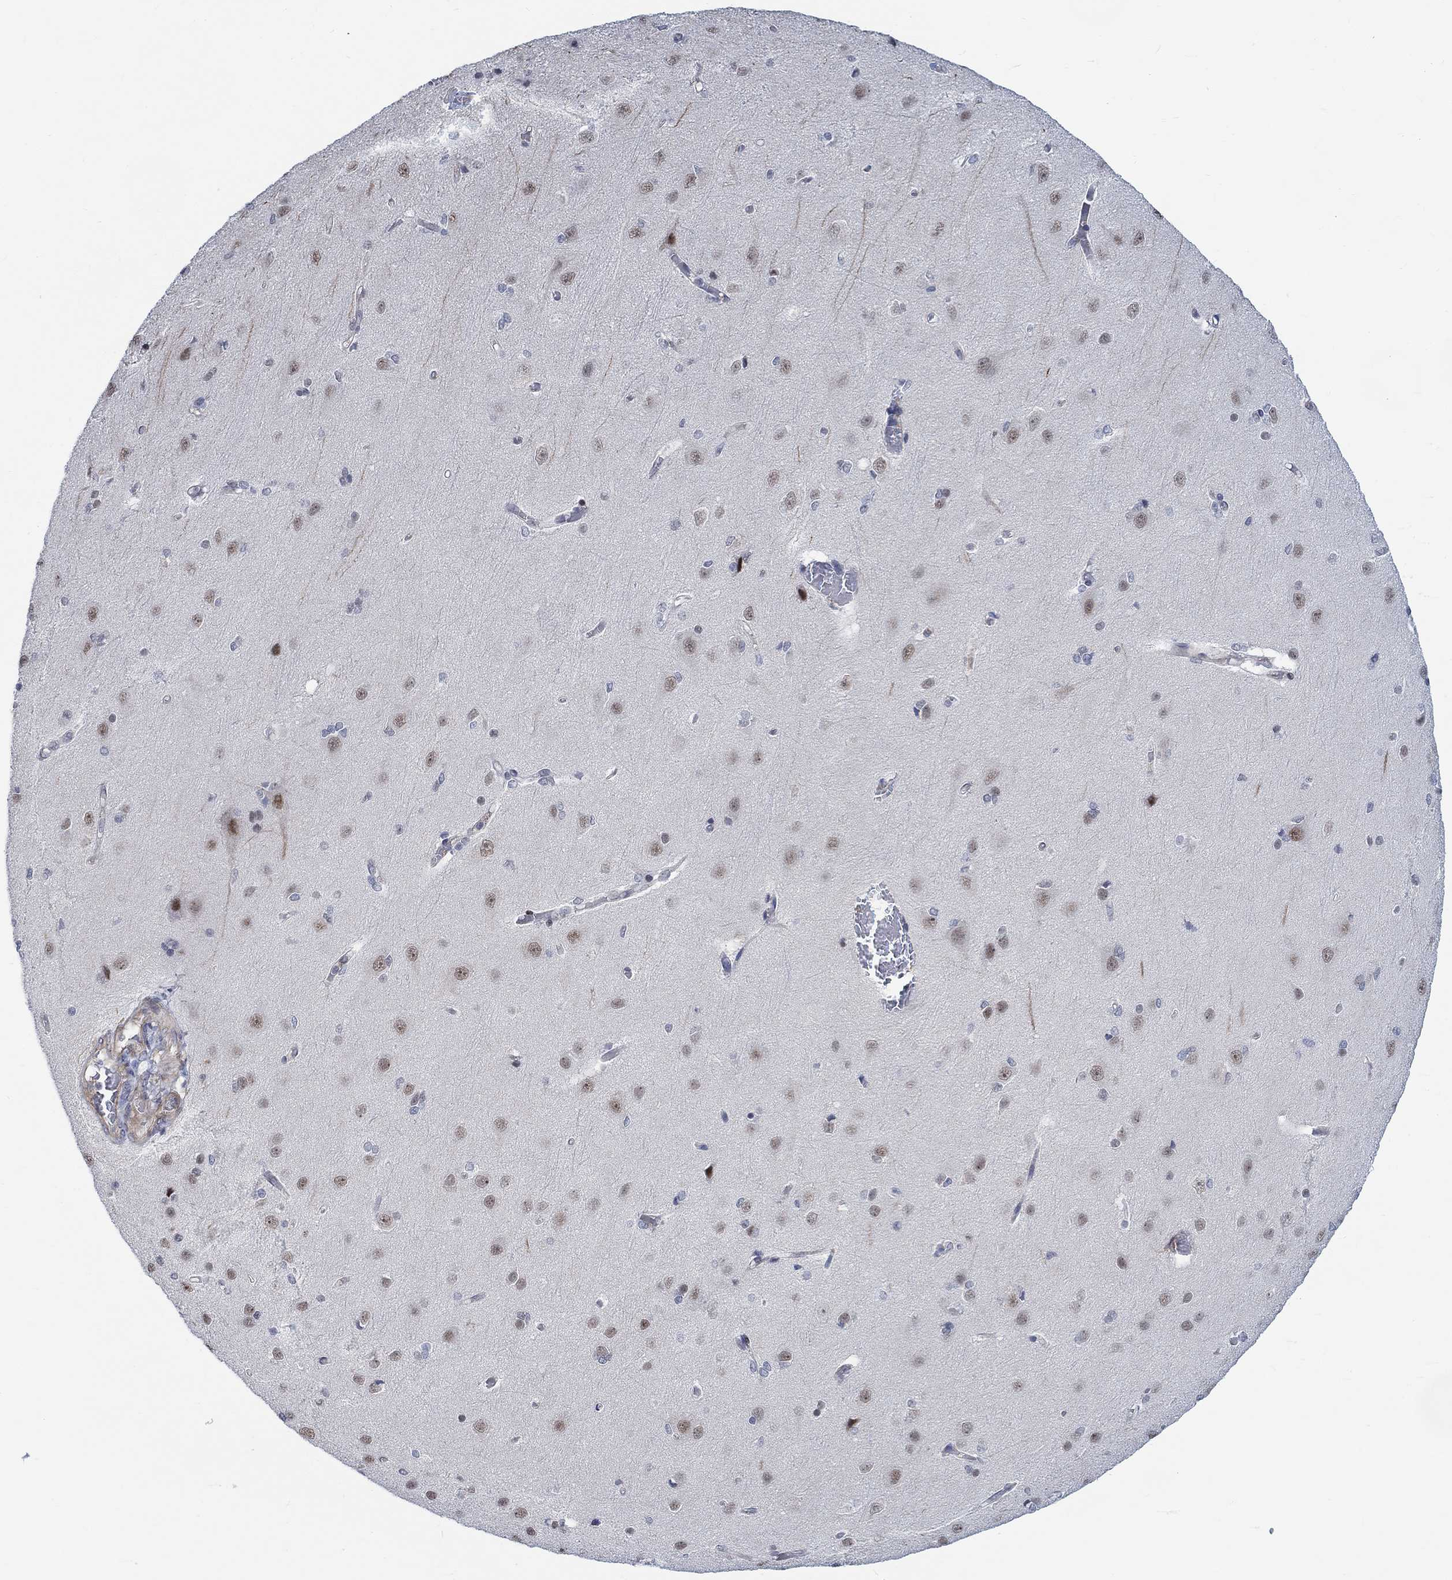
{"staining": {"intensity": "negative", "quantity": "none", "location": "none"}, "tissue": "cerebral cortex", "cell_type": "Endothelial cells", "image_type": "normal", "snomed": [{"axis": "morphology", "description": "Normal tissue, NOS"}, {"axis": "topography", "description": "Cerebral cortex"}], "caption": "Immunohistochemistry (IHC) of unremarkable human cerebral cortex exhibits no expression in endothelial cells. (Stains: DAB immunohistochemistry with hematoxylin counter stain, Microscopy: brightfield microscopy at high magnification).", "gene": "KCNH8", "patient": {"sex": "male", "age": 37}}